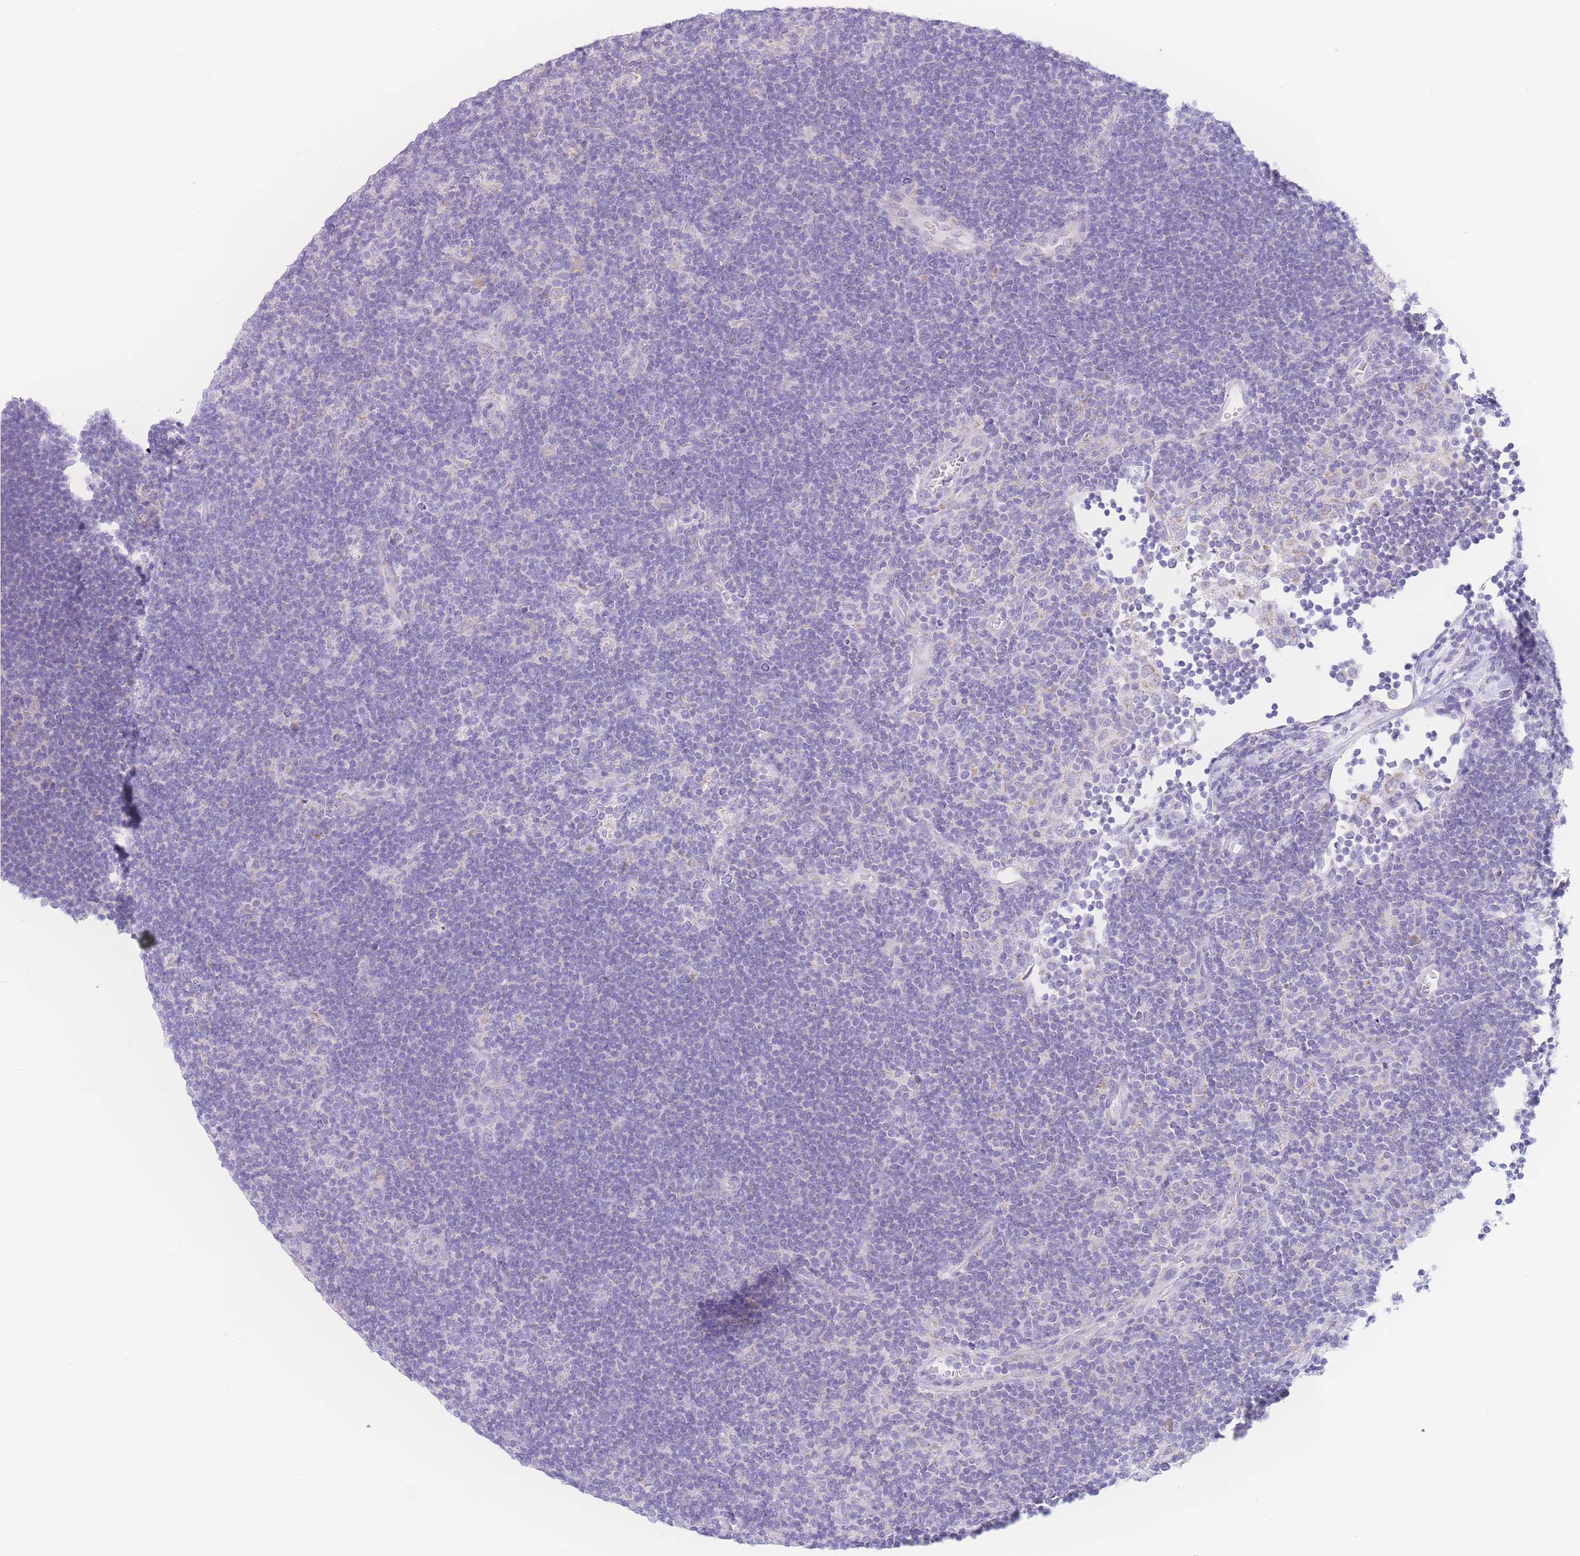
{"staining": {"intensity": "negative", "quantity": "none", "location": "none"}, "tissue": "lymphoma", "cell_type": "Tumor cells", "image_type": "cancer", "snomed": [{"axis": "morphology", "description": "Hodgkin's disease, NOS"}, {"axis": "topography", "description": "Lymph node"}], "caption": "The image shows no significant positivity in tumor cells of lymphoma.", "gene": "NBEAL1", "patient": {"sex": "female", "age": 57}}